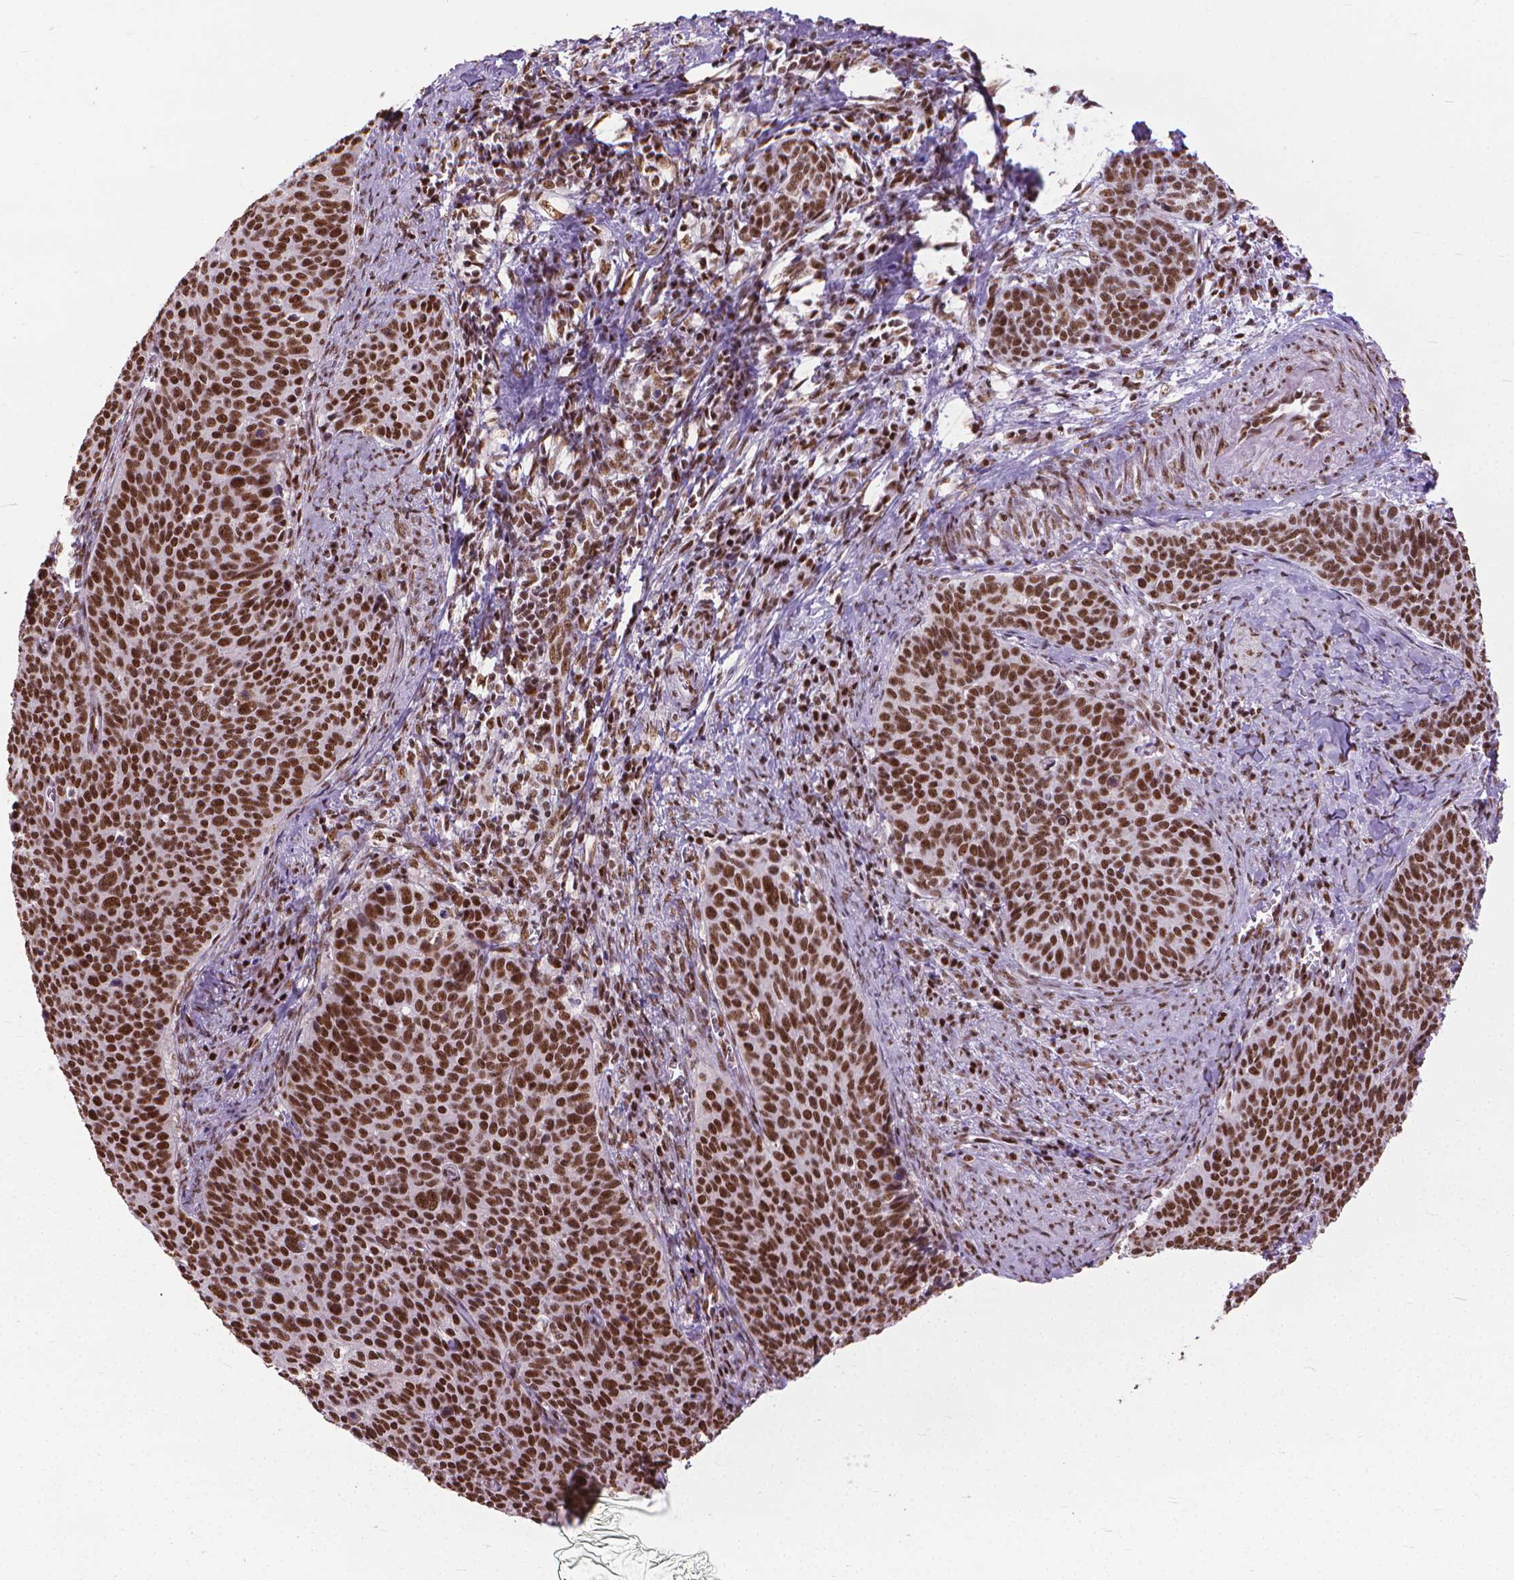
{"staining": {"intensity": "strong", "quantity": ">75%", "location": "nuclear"}, "tissue": "cervical cancer", "cell_type": "Tumor cells", "image_type": "cancer", "snomed": [{"axis": "morphology", "description": "Normal tissue, NOS"}, {"axis": "morphology", "description": "Squamous cell carcinoma, NOS"}, {"axis": "topography", "description": "Cervix"}], "caption": "Approximately >75% of tumor cells in human cervical squamous cell carcinoma demonstrate strong nuclear protein positivity as visualized by brown immunohistochemical staining.", "gene": "AKAP8", "patient": {"sex": "female", "age": 39}}